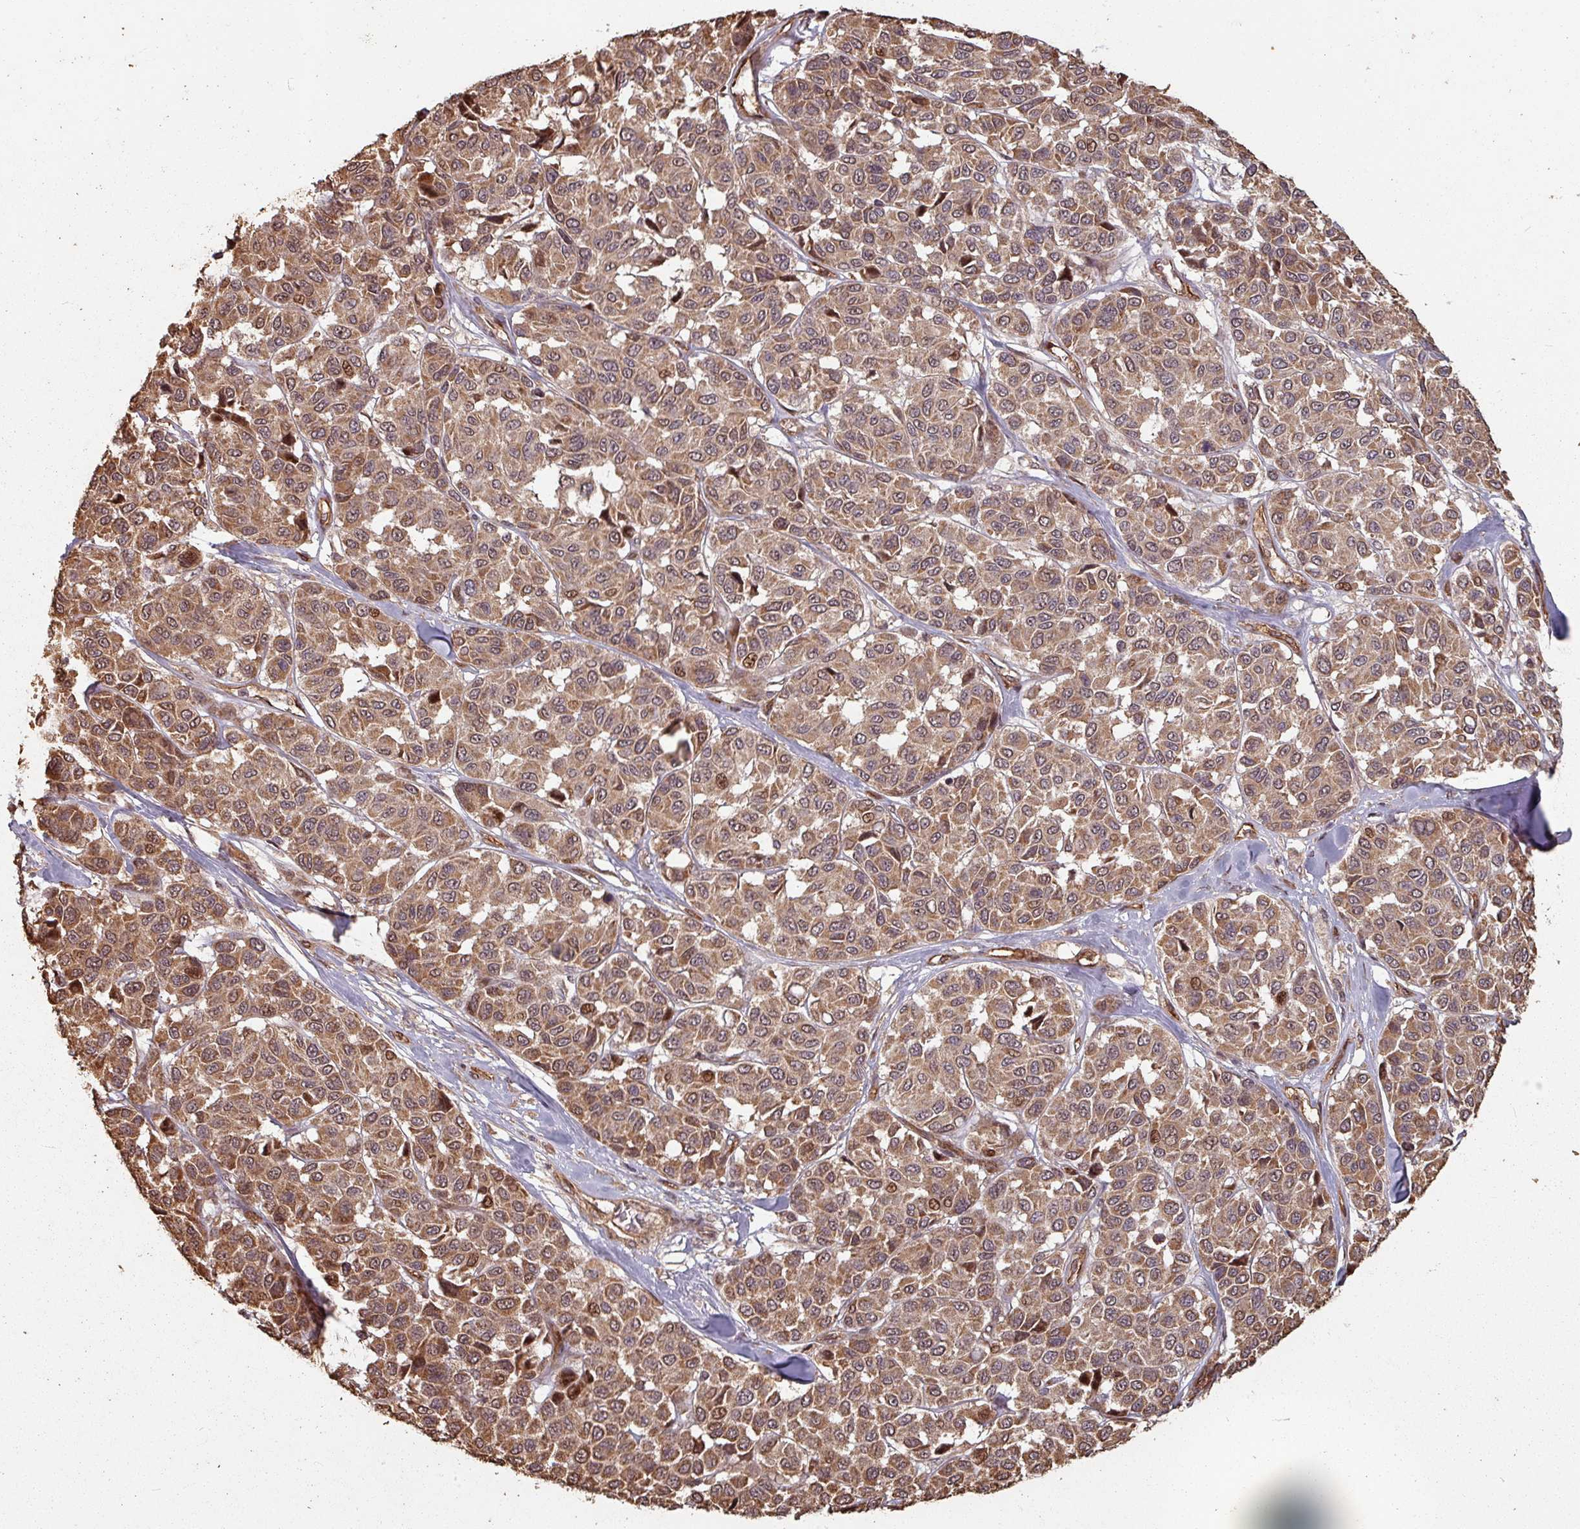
{"staining": {"intensity": "moderate", "quantity": ">75%", "location": "cytoplasmic/membranous,nuclear"}, "tissue": "melanoma", "cell_type": "Tumor cells", "image_type": "cancer", "snomed": [{"axis": "morphology", "description": "Malignant melanoma, NOS"}, {"axis": "topography", "description": "Skin"}], "caption": "Tumor cells demonstrate moderate cytoplasmic/membranous and nuclear positivity in approximately >75% of cells in malignant melanoma.", "gene": "EID1", "patient": {"sex": "female", "age": 66}}